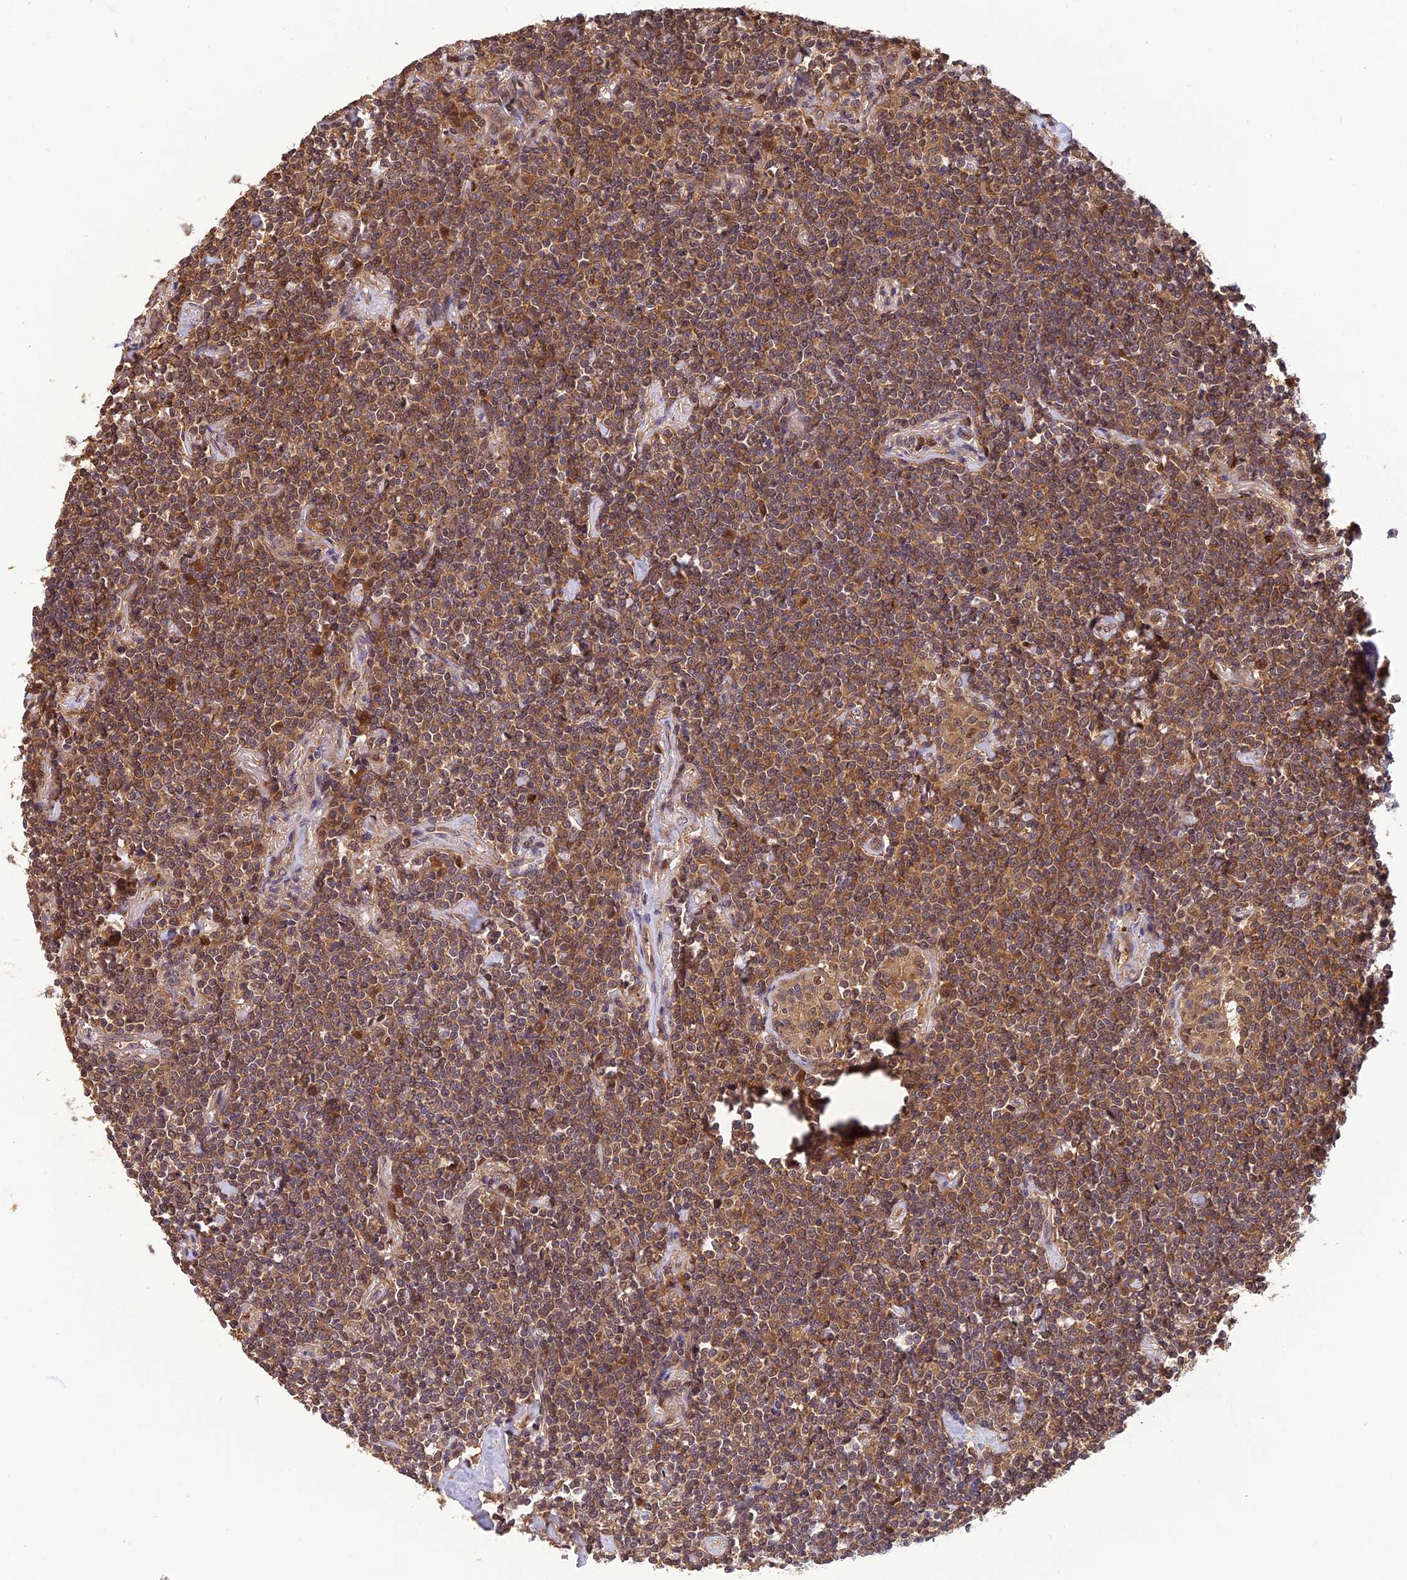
{"staining": {"intensity": "moderate", "quantity": ">75%", "location": "cytoplasmic/membranous"}, "tissue": "lymphoma", "cell_type": "Tumor cells", "image_type": "cancer", "snomed": [{"axis": "morphology", "description": "Malignant lymphoma, non-Hodgkin's type, Low grade"}, {"axis": "topography", "description": "Lung"}], "caption": "This is an image of IHC staining of low-grade malignant lymphoma, non-Hodgkin's type, which shows moderate positivity in the cytoplasmic/membranous of tumor cells.", "gene": "PSMB3", "patient": {"sex": "female", "age": 71}}